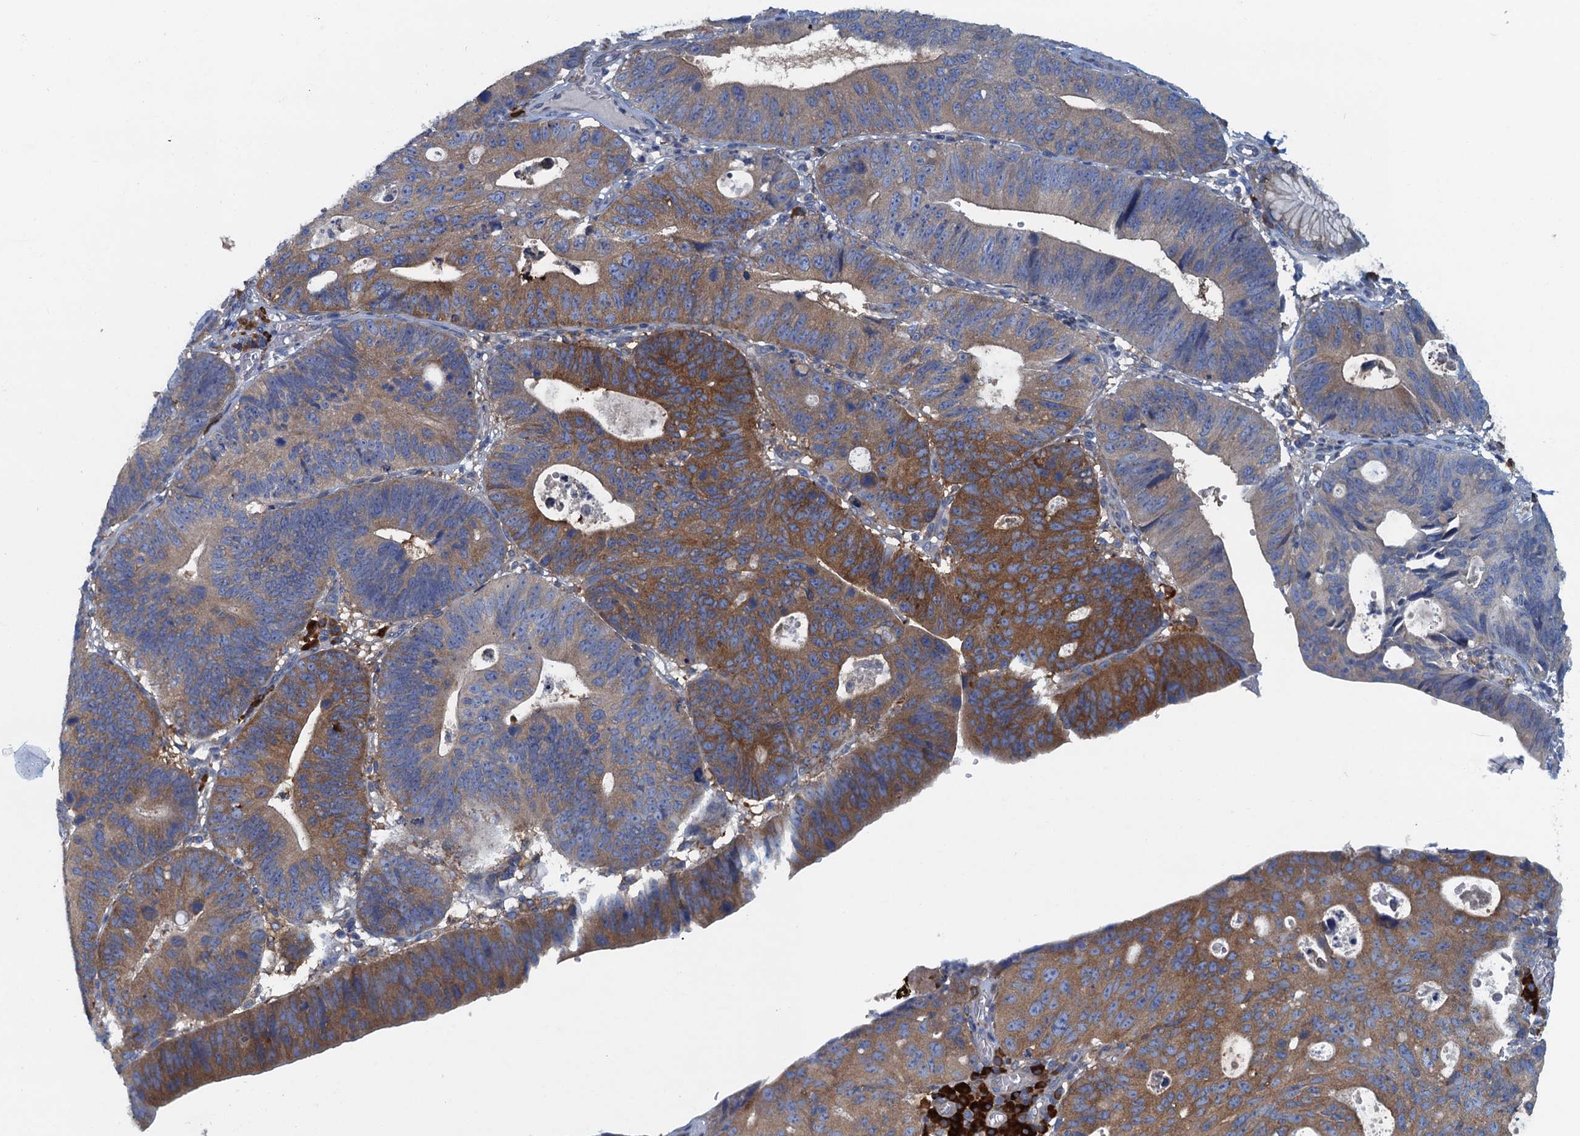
{"staining": {"intensity": "moderate", "quantity": ">75%", "location": "cytoplasmic/membranous"}, "tissue": "stomach cancer", "cell_type": "Tumor cells", "image_type": "cancer", "snomed": [{"axis": "morphology", "description": "Adenocarcinoma, NOS"}, {"axis": "topography", "description": "Stomach"}], "caption": "A photomicrograph of human stomach adenocarcinoma stained for a protein demonstrates moderate cytoplasmic/membranous brown staining in tumor cells.", "gene": "MYDGF", "patient": {"sex": "male", "age": 59}}